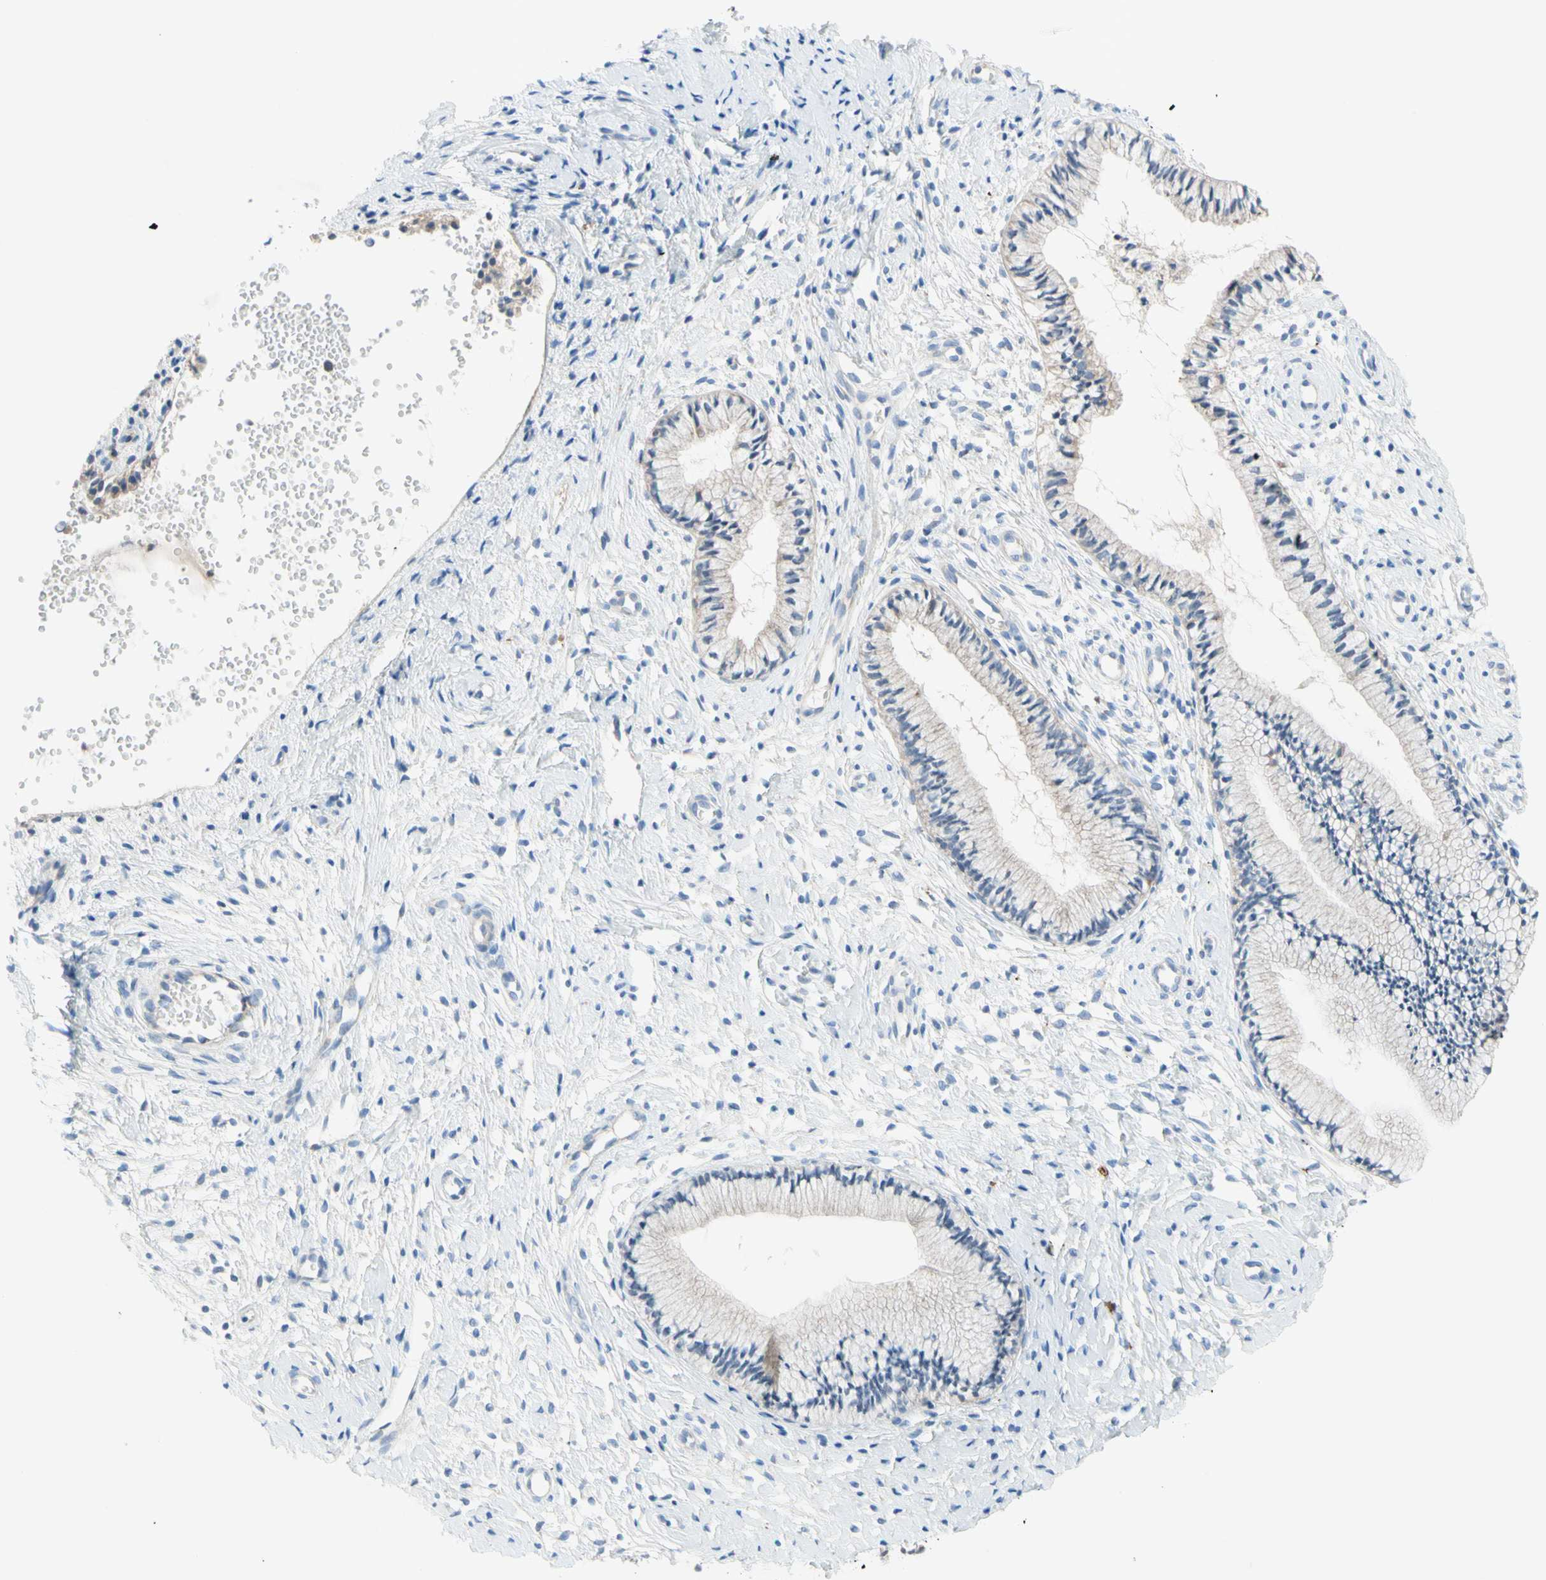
{"staining": {"intensity": "weak", "quantity": "25%-75%", "location": "cytoplasmic/membranous"}, "tissue": "cervix", "cell_type": "Glandular cells", "image_type": "normal", "snomed": [{"axis": "morphology", "description": "Normal tissue, NOS"}, {"axis": "topography", "description": "Cervix"}], "caption": "Cervix stained with DAB immunohistochemistry (IHC) displays low levels of weak cytoplasmic/membranous positivity in about 25%-75% of glandular cells.", "gene": "MFF", "patient": {"sex": "female", "age": 46}}